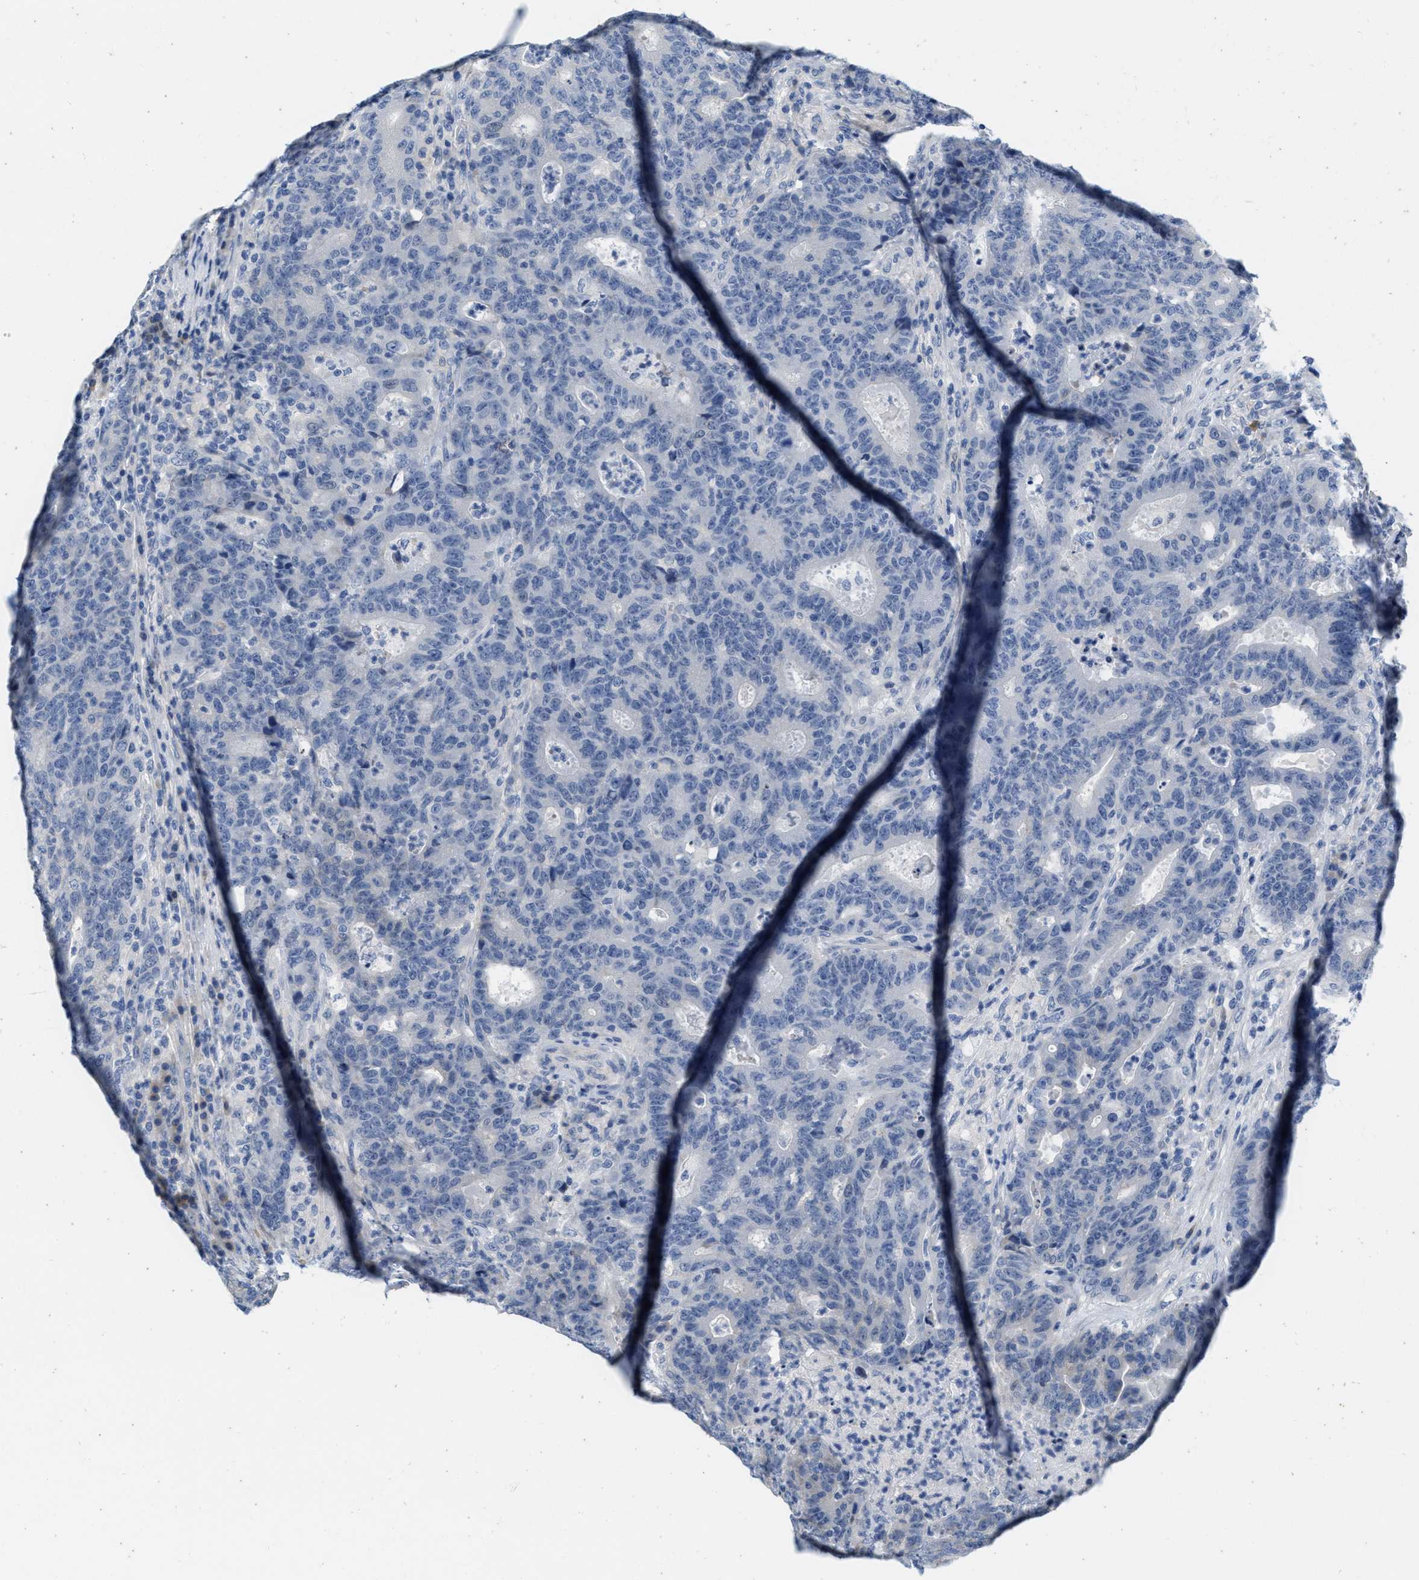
{"staining": {"intensity": "negative", "quantity": "none", "location": "none"}, "tissue": "colorectal cancer", "cell_type": "Tumor cells", "image_type": "cancer", "snomed": [{"axis": "morphology", "description": "Adenocarcinoma, NOS"}, {"axis": "topography", "description": "Colon"}], "caption": "Immunohistochemistry (IHC) of human colorectal cancer (adenocarcinoma) exhibits no positivity in tumor cells. (DAB IHC visualized using brightfield microscopy, high magnification).", "gene": "ABCB11", "patient": {"sex": "female", "age": 75}}